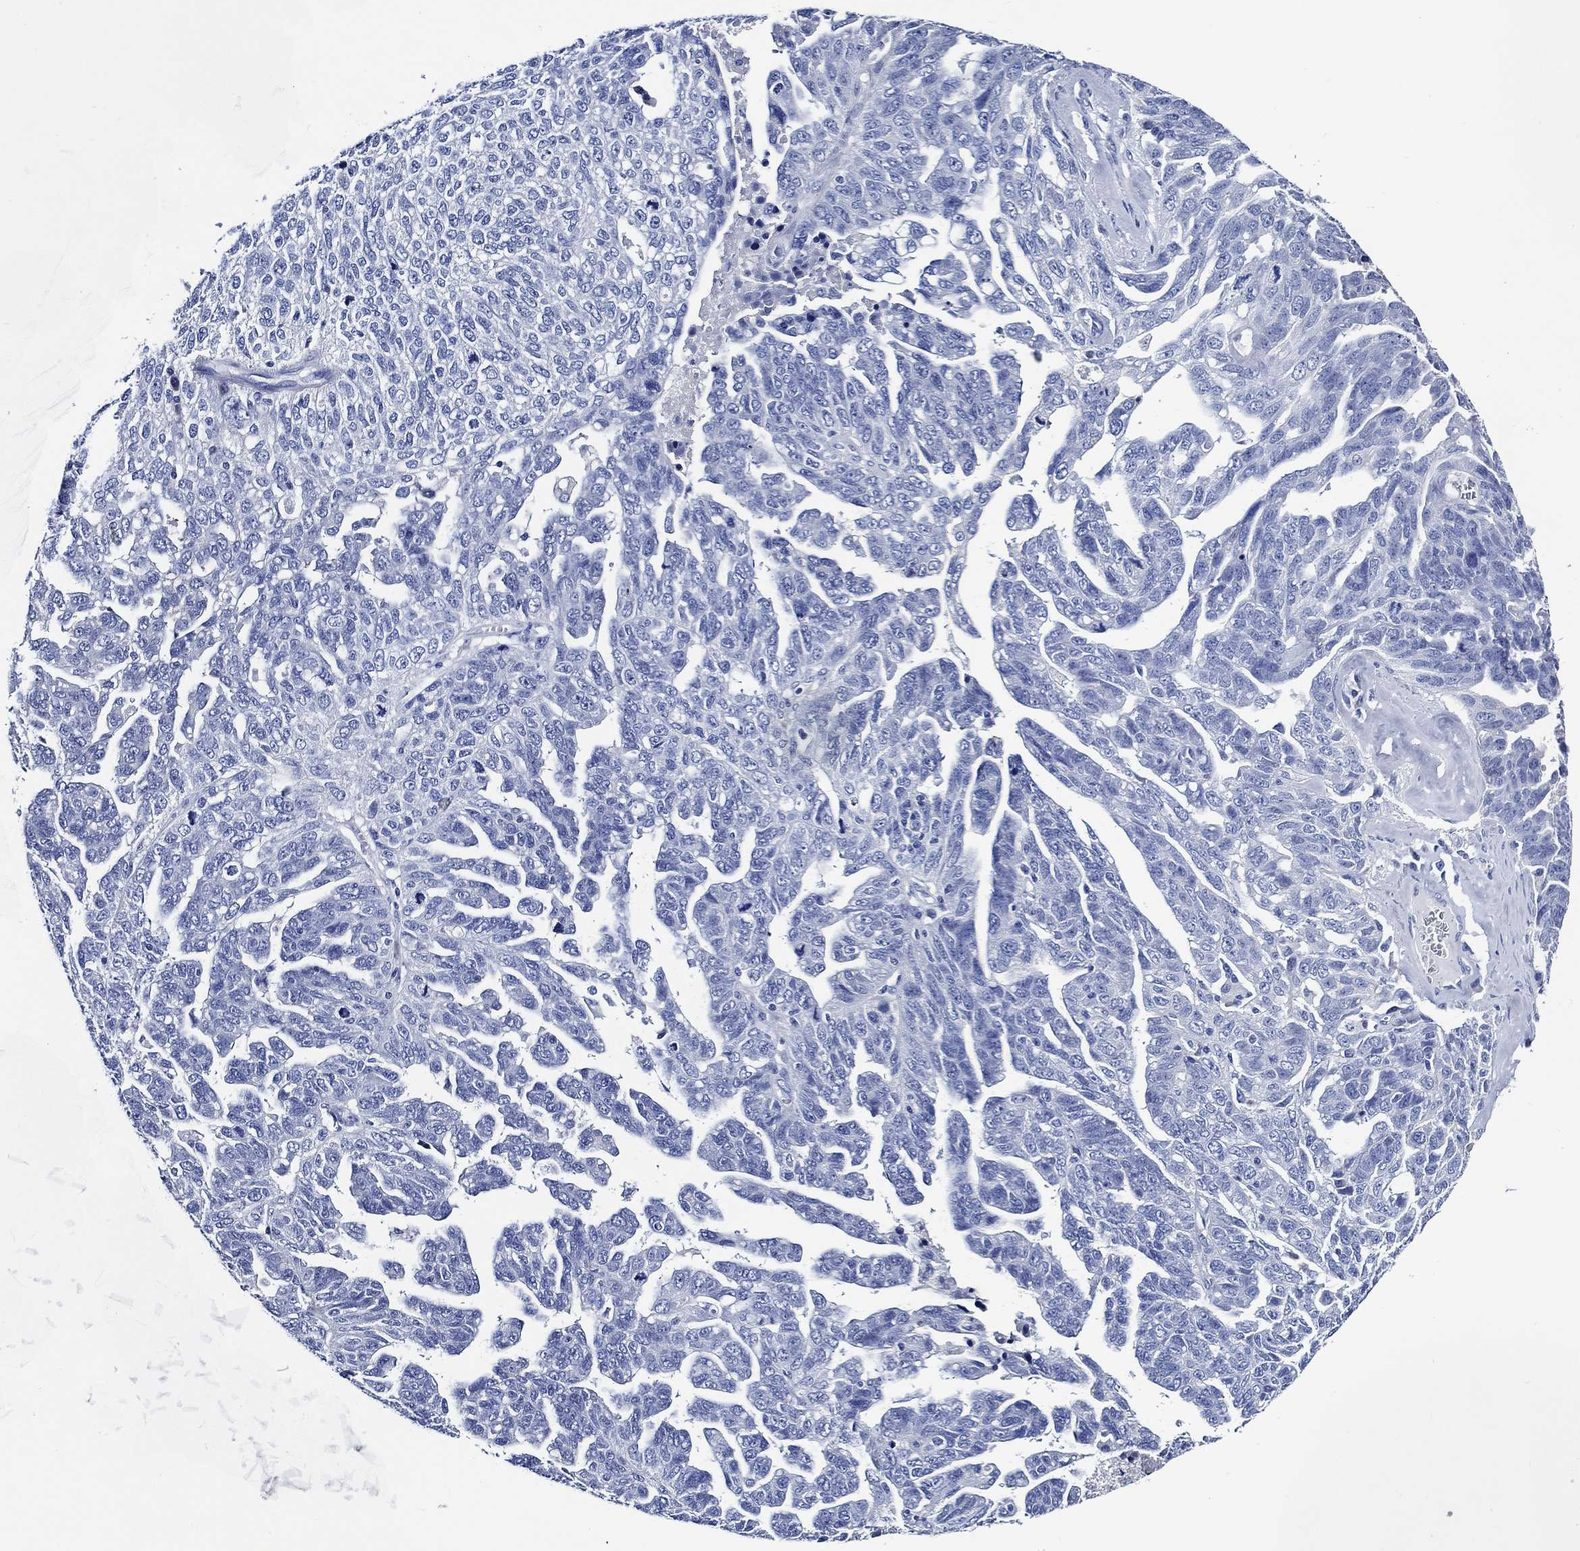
{"staining": {"intensity": "negative", "quantity": "none", "location": "none"}, "tissue": "ovarian cancer", "cell_type": "Tumor cells", "image_type": "cancer", "snomed": [{"axis": "morphology", "description": "Cystadenocarcinoma, serous, NOS"}, {"axis": "topography", "description": "Ovary"}], "caption": "Protein analysis of ovarian cancer displays no significant staining in tumor cells. (DAB IHC with hematoxylin counter stain).", "gene": "WDR62", "patient": {"sex": "female", "age": 71}}